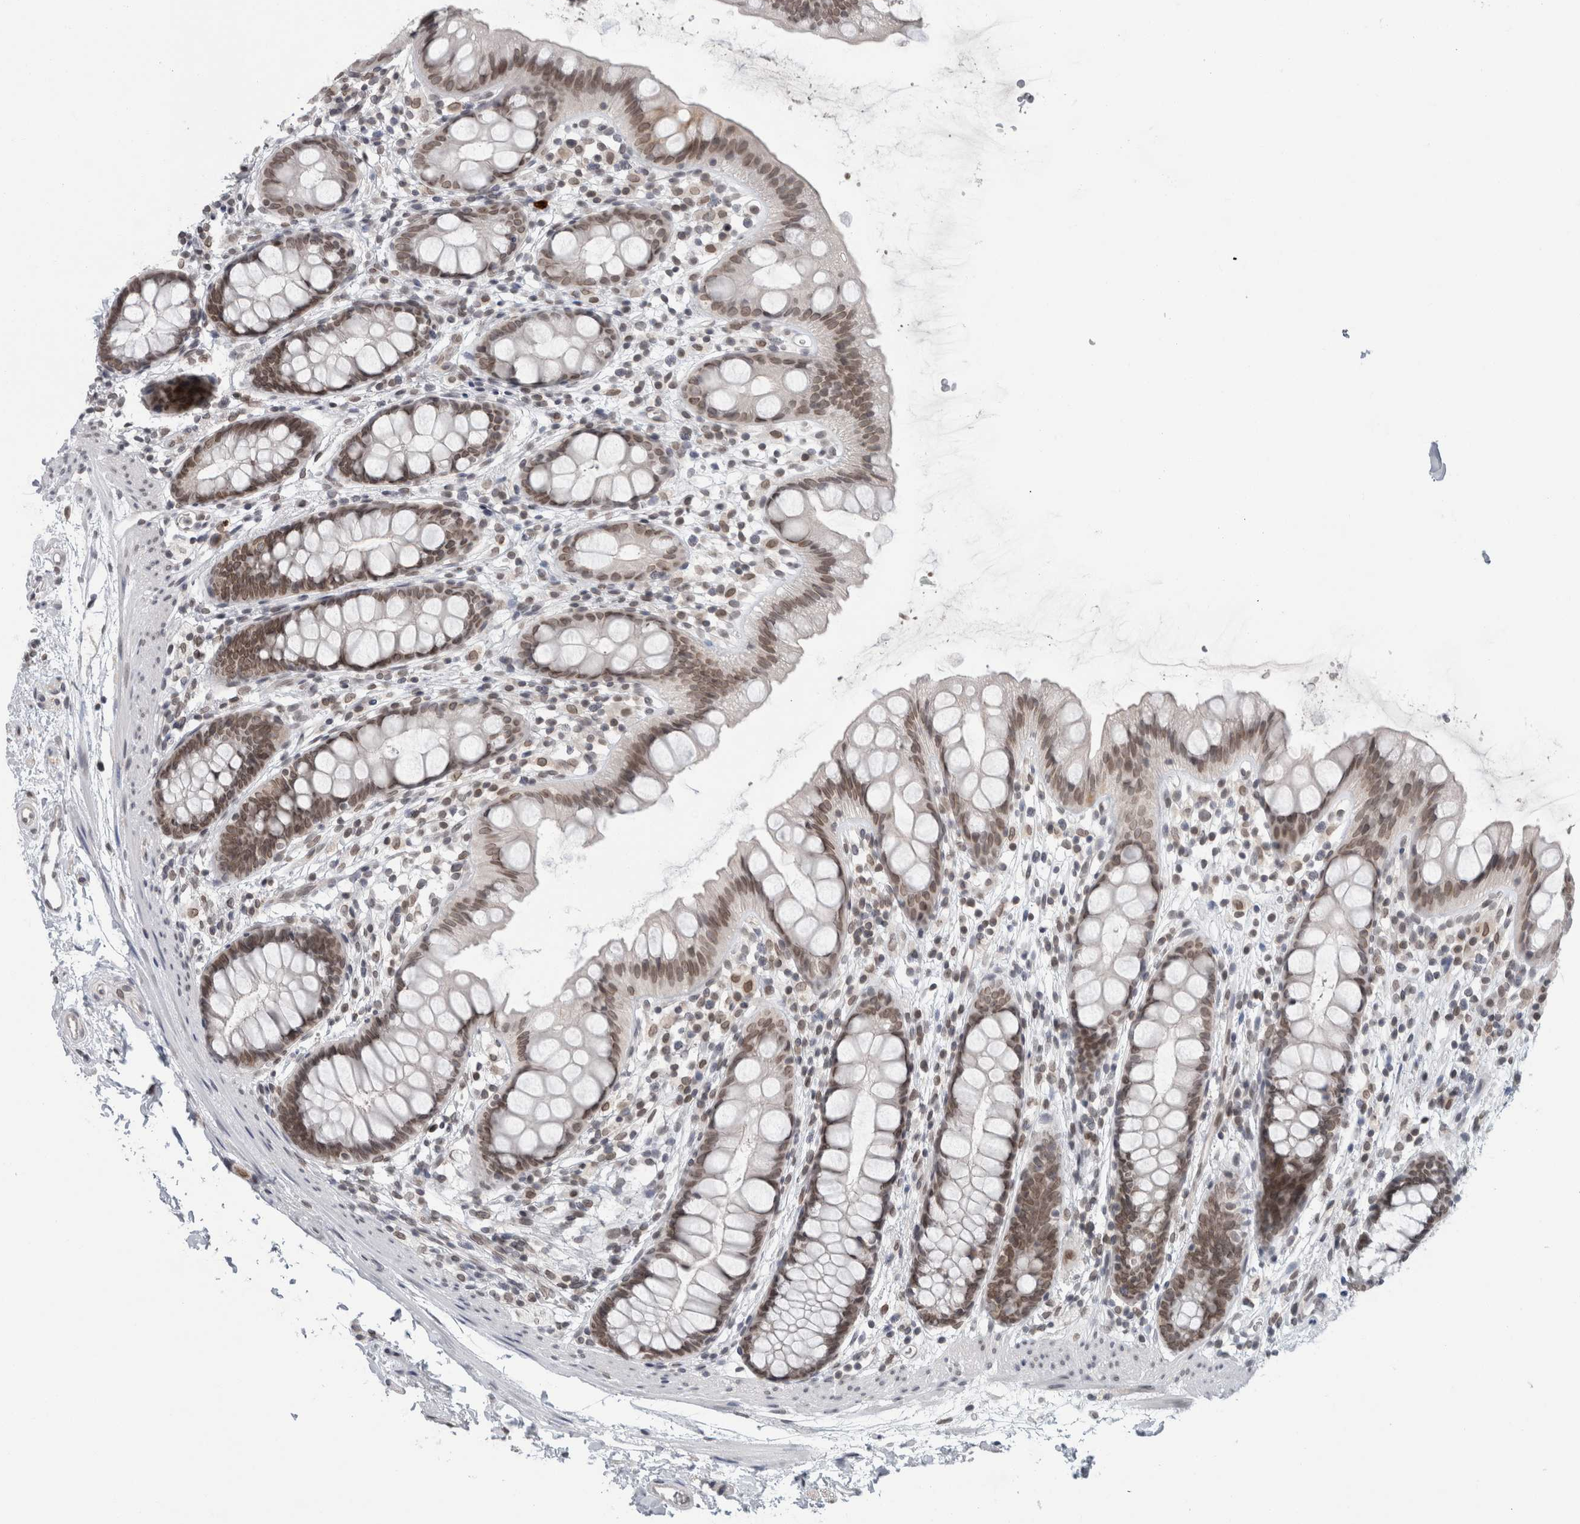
{"staining": {"intensity": "weak", "quantity": ">75%", "location": "nuclear"}, "tissue": "rectum", "cell_type": "Glandular cells", "image_type": "normal", "snomed": [{"axis": "morphology", "description": "Normal tissue, NOS"}, {"axis": "topography", "description": "Rectum"}], "caption": "Immunohistochemical staining of normal human rectum demonstrates low levels of weak nuclear expression in about >75% of glandular cells. The staining was performed using DAB, with brown indicating positive protein expression. Nuclei are stained blue with hematoxylin.", "gene": "ZNF770", "patient": {"sex": "female", "age": 65}}